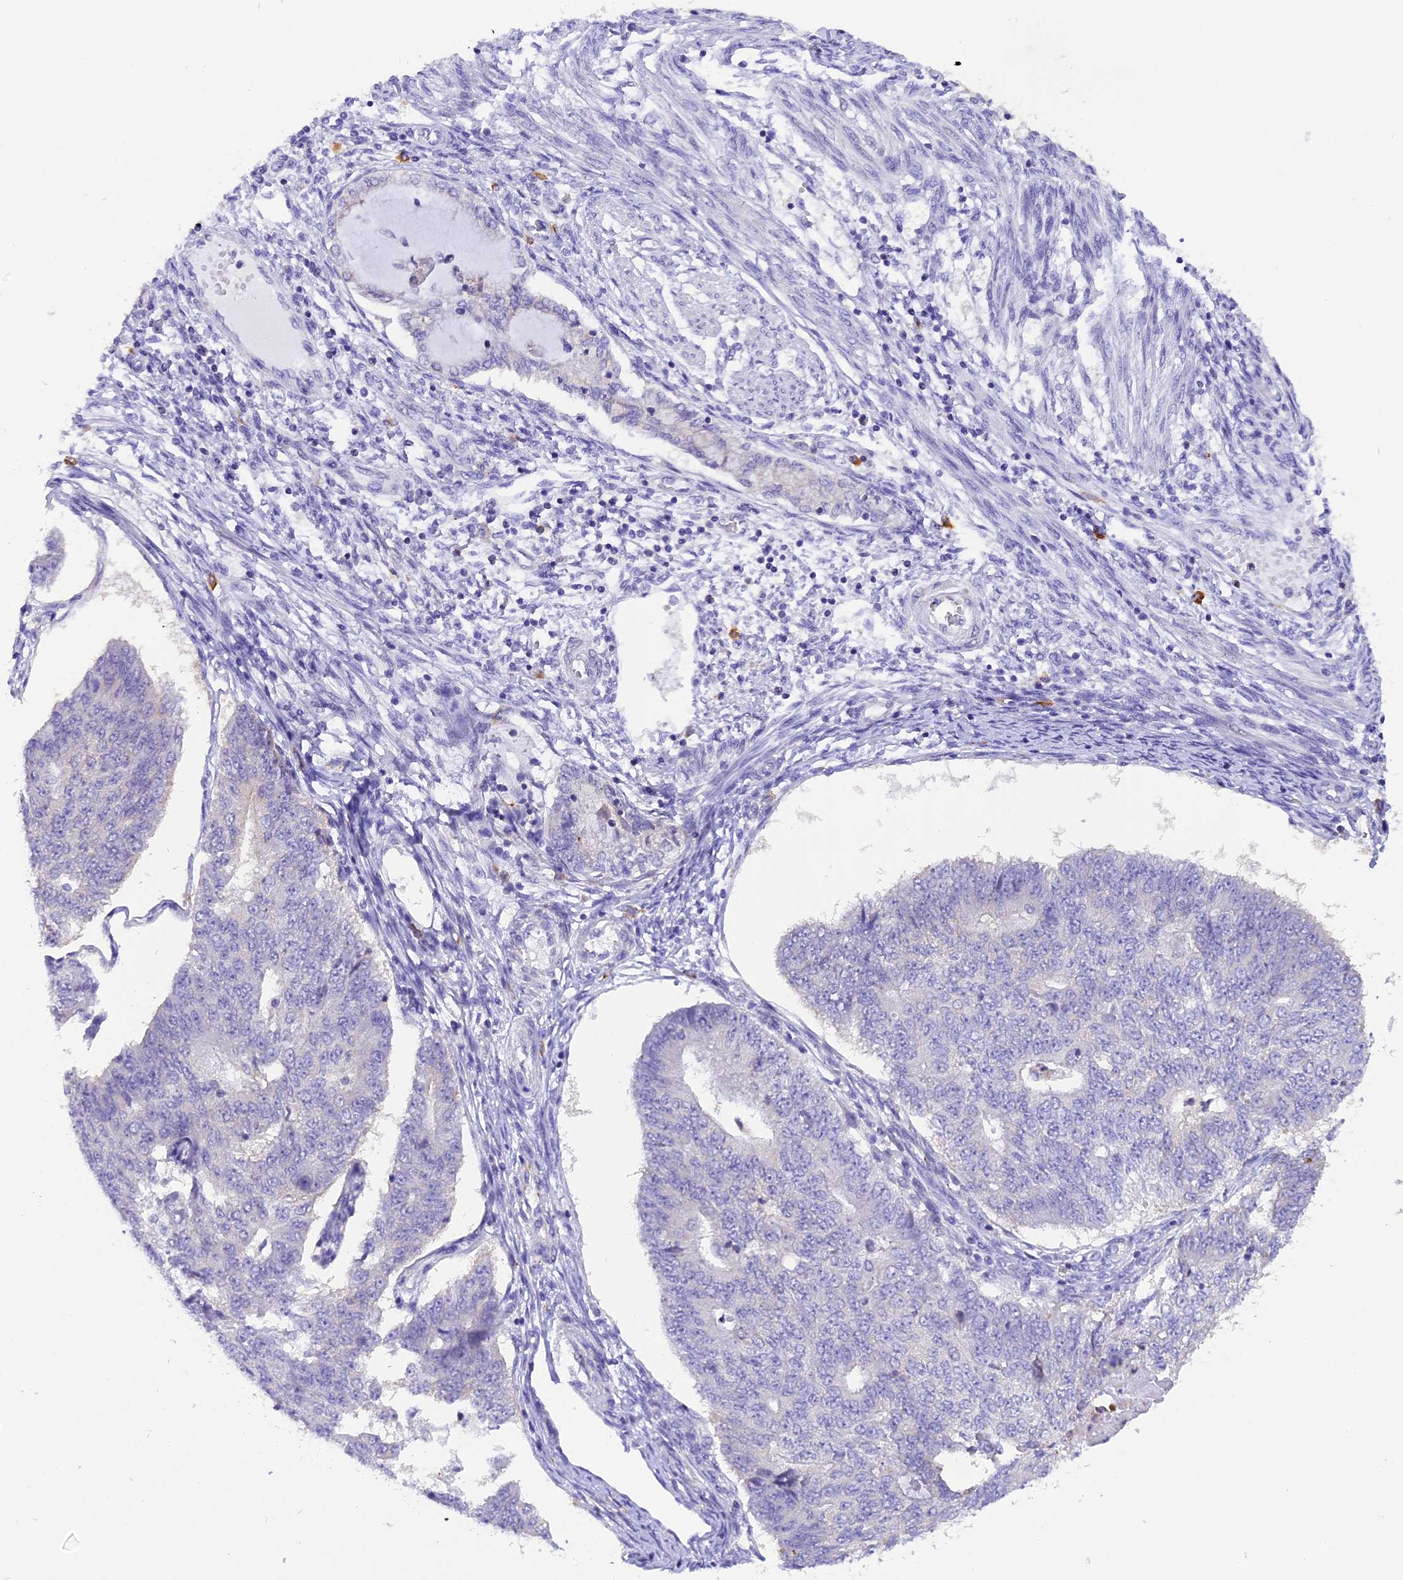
{"staining": {"intensity": "weak", "quantity": "<25%", "location": "cytoplasmic/membranous"}, "tissue": "endometrial cancer", "cell_type": "Tumor cells", "image_type": "cancer", "snomed": [{"axis": "morphology", "description": "Adenocarcinoma, NOS"}, {"axis": "topography", "description": "Endometrium"}], "caption": "DAB immunohistochemical staining of human adenocarcinoma (endometrial) shows no significant expression in tumor cells.", "gene": "COL6A5", "patient": {"sex": "female", "age": 32}}